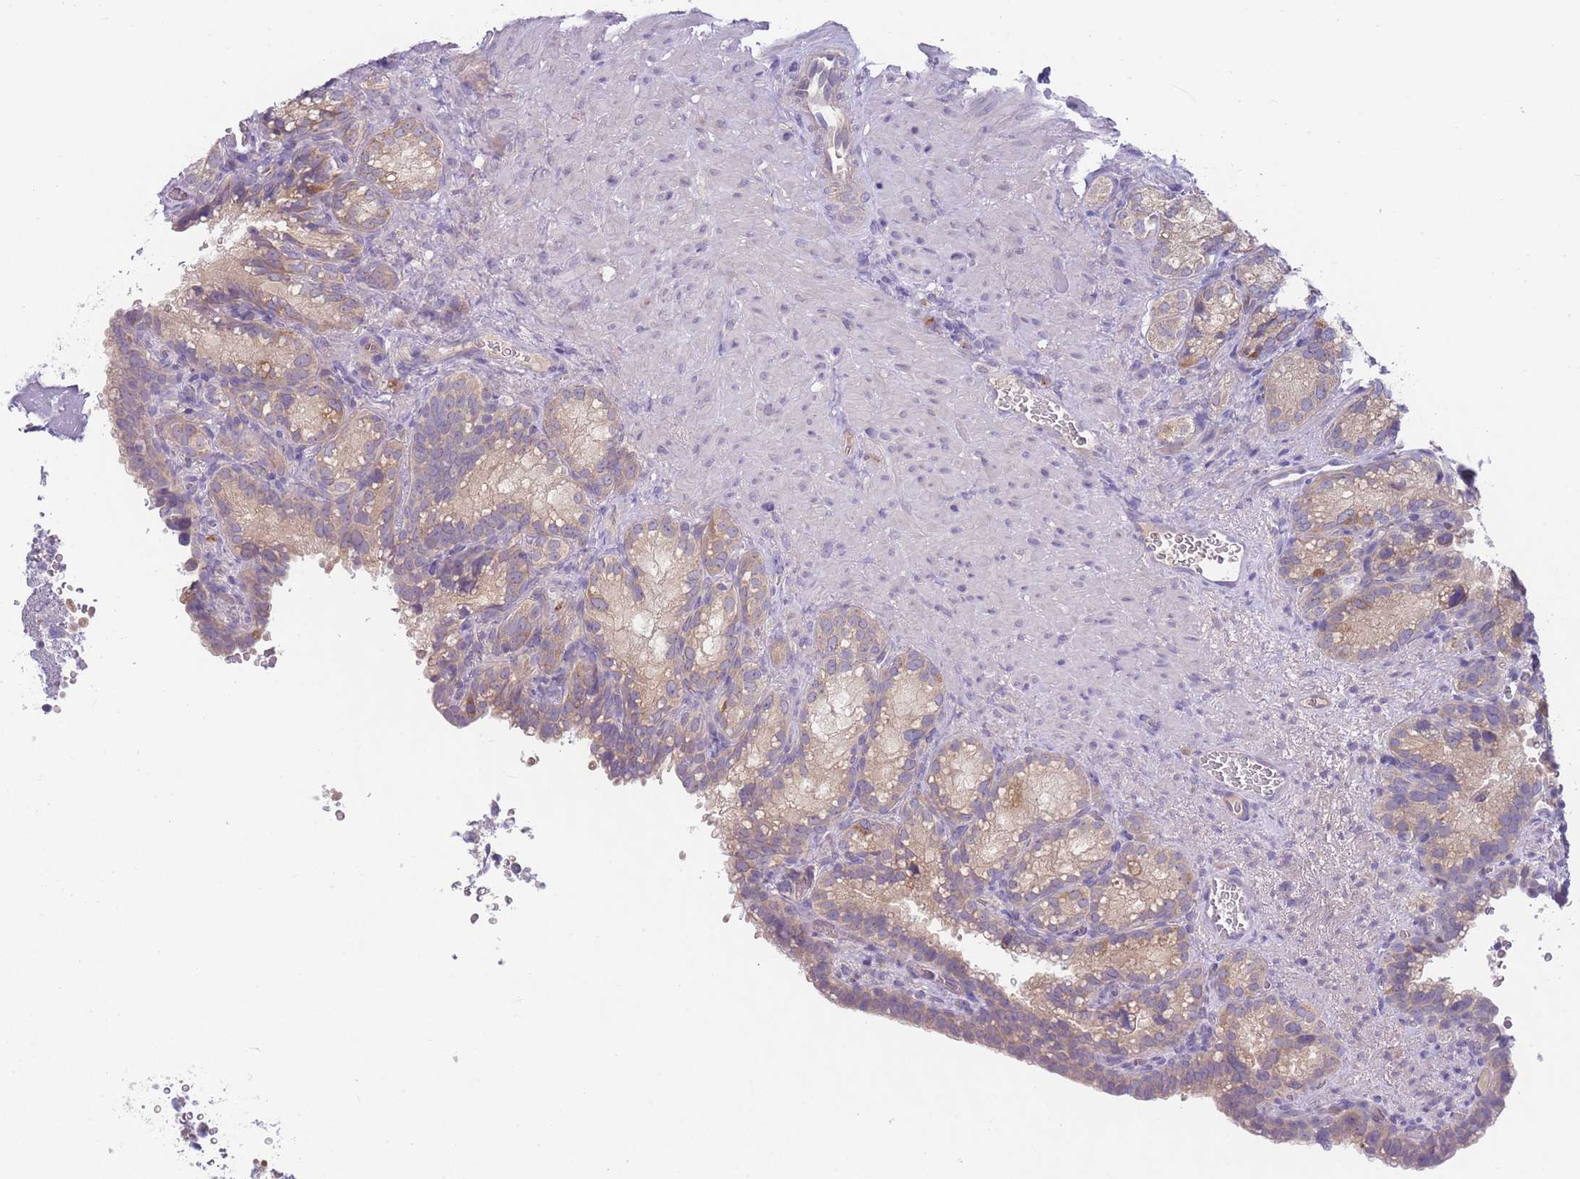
{"staining": {"intensity": "weak", "quantity": "25%-75%", "location": "cytoplasmic/membranous"}, "tissue": "seminal vesicle", "cell_type": "Glandular cells", "image_type": "normal", "snomed": [{"axis": "morphology", "description": "Normal tissue, NOS"}, {"axis": "topography", "description": "Seminal veicle"}], "caption": "This photomicrograph exhibits unremarkable seminal vesicle stained with immunohistochemistry (IHC) to label a protein in brown. The cytoplasmic/membranous of glandular cells show weak positivity for the protein. Nuclei are counter-stained blue.", "gene": "SKOR2", "patient": {"sex": "male", "age": 58}}